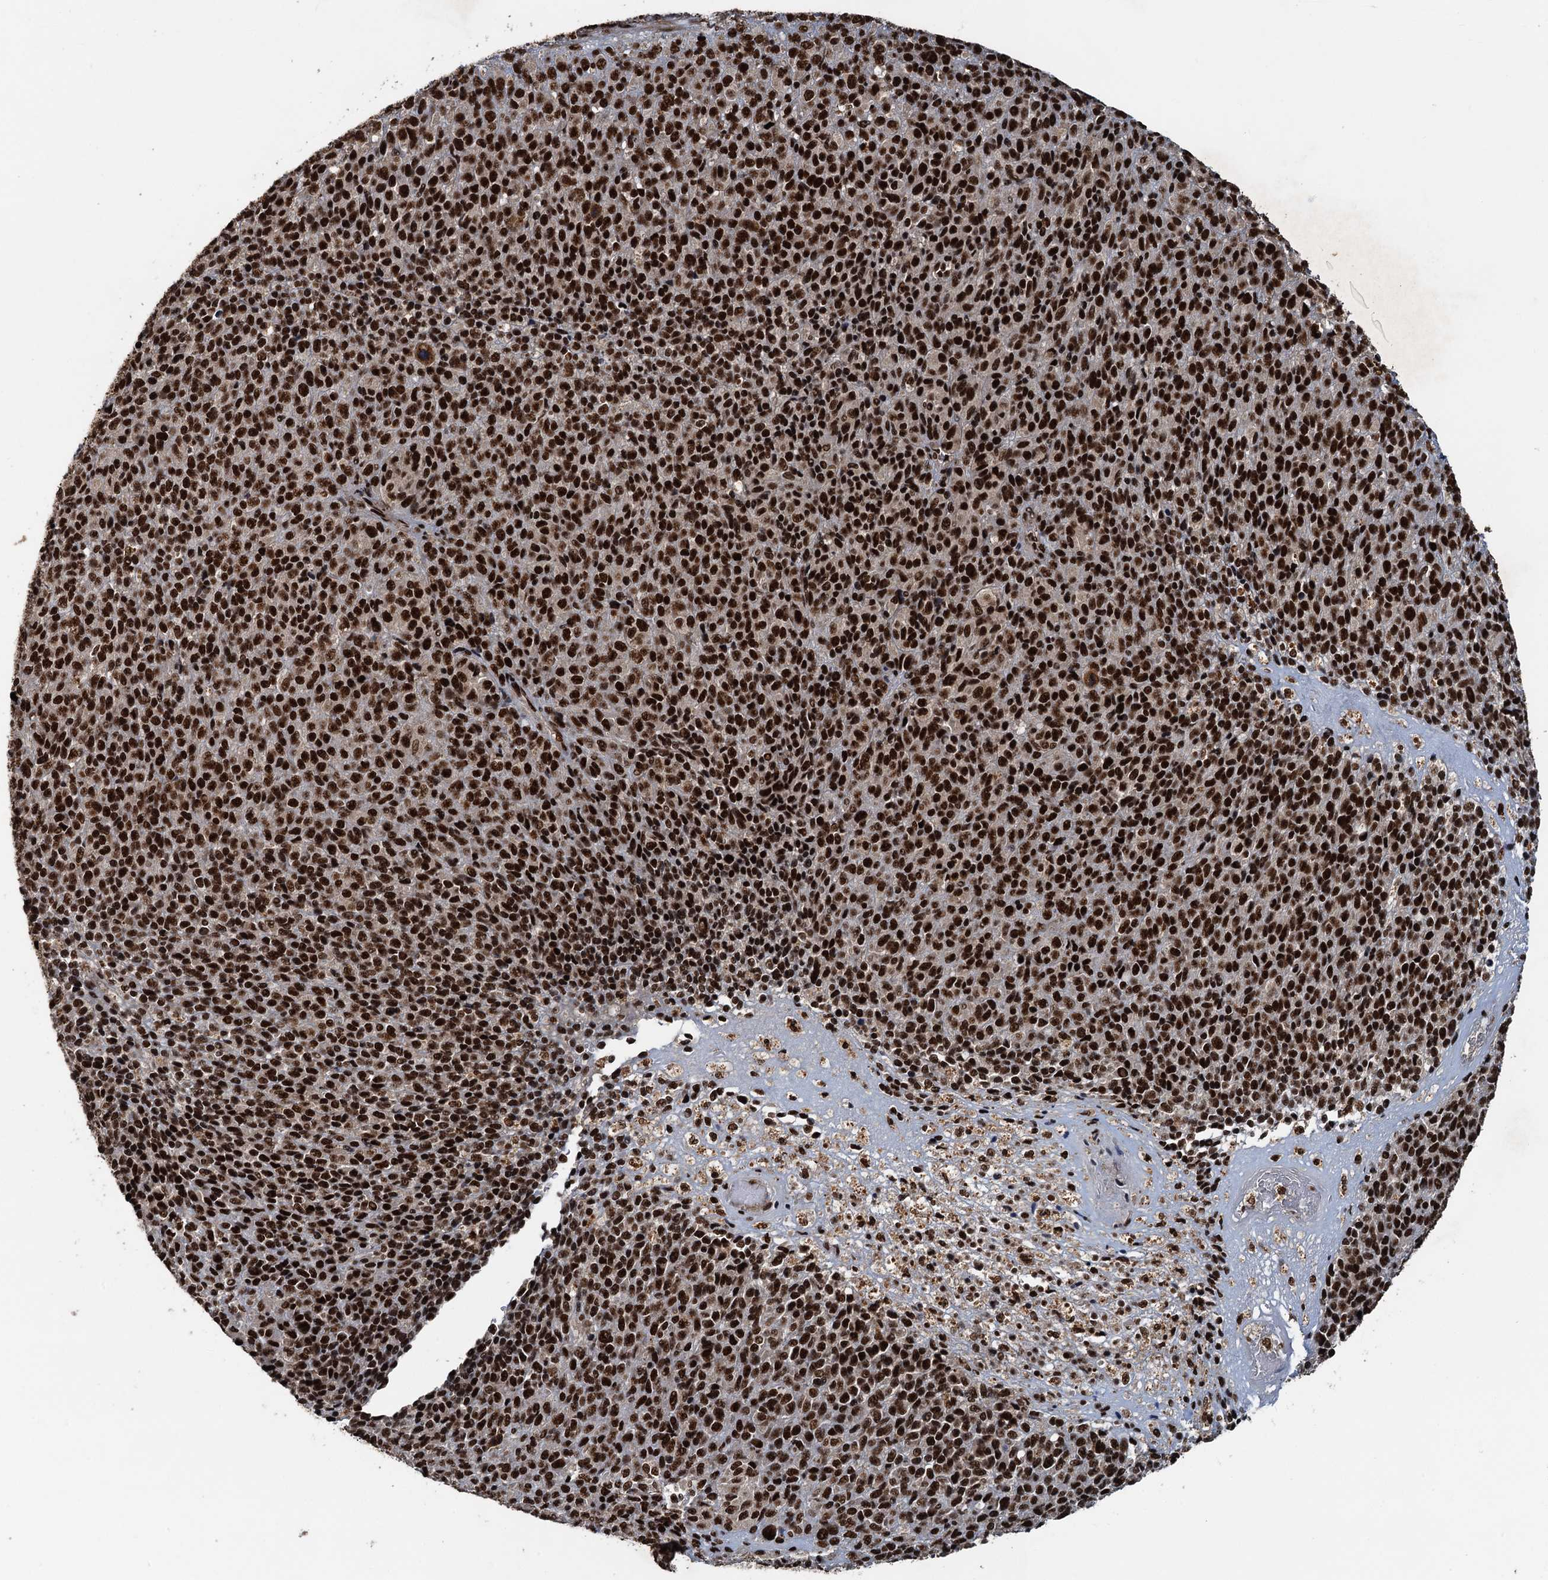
{"staining": {"intensity": "strong", "quantity": ">75%", "location": "nuclear"}, "tissue": "melanoma", "cell_type": "Tumor cells", "image_type": "cancer", "snomed": [{"axis": "morphology", "description": "Malignant melanoma, Metastatic site"}, {"axis": "topography", "description": "Brain"}], "caption": "Melanoma stained with a brown dye exhibits strong nuclear positive positivity in approximately >75% of tumor cells.", "gene": "ZC3H18", "patient": {"sex": "female", "age": 56}}